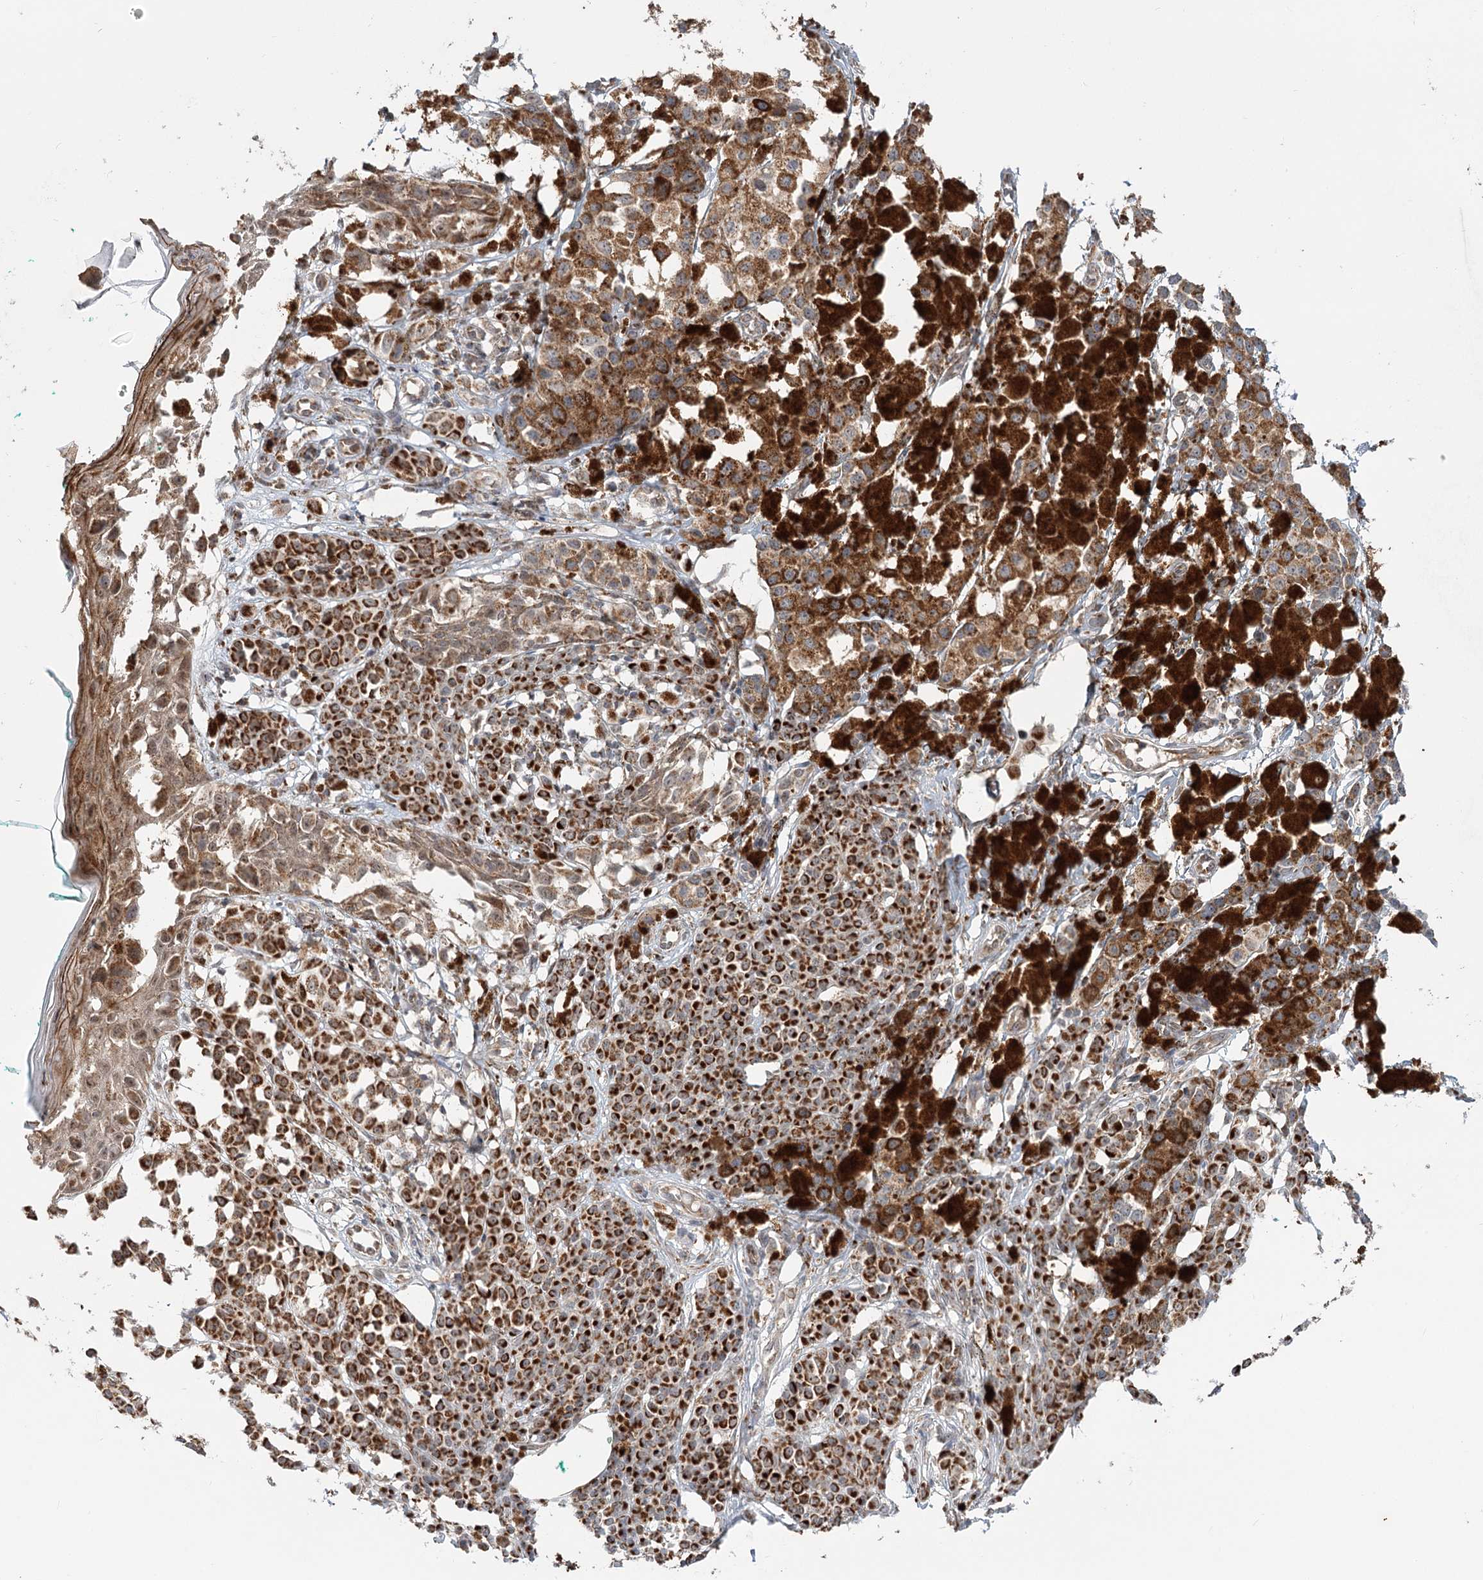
{"staining": {"intensity": "moderate", "quantity": ">75%", "location": "cytoplasmic/membranous"}, "tissue": "melanoma", "cell_type": "Tumor cells", "image_type": "cancer", "snomed": [{"axis": "morphology", "description": "Malignant melanoma, NOS"}, {"axis": "topography", "description": "Skin of leg"}], "caption": "Approximately >75% of tumor cells in human malignant melanoma exhibit moderate cytoplasmic/membranous protein staining as visualized by brown immunohistochemical staining.", "gene": "RTN4IP1", "patient": {"sex": "female", "age": 72}}